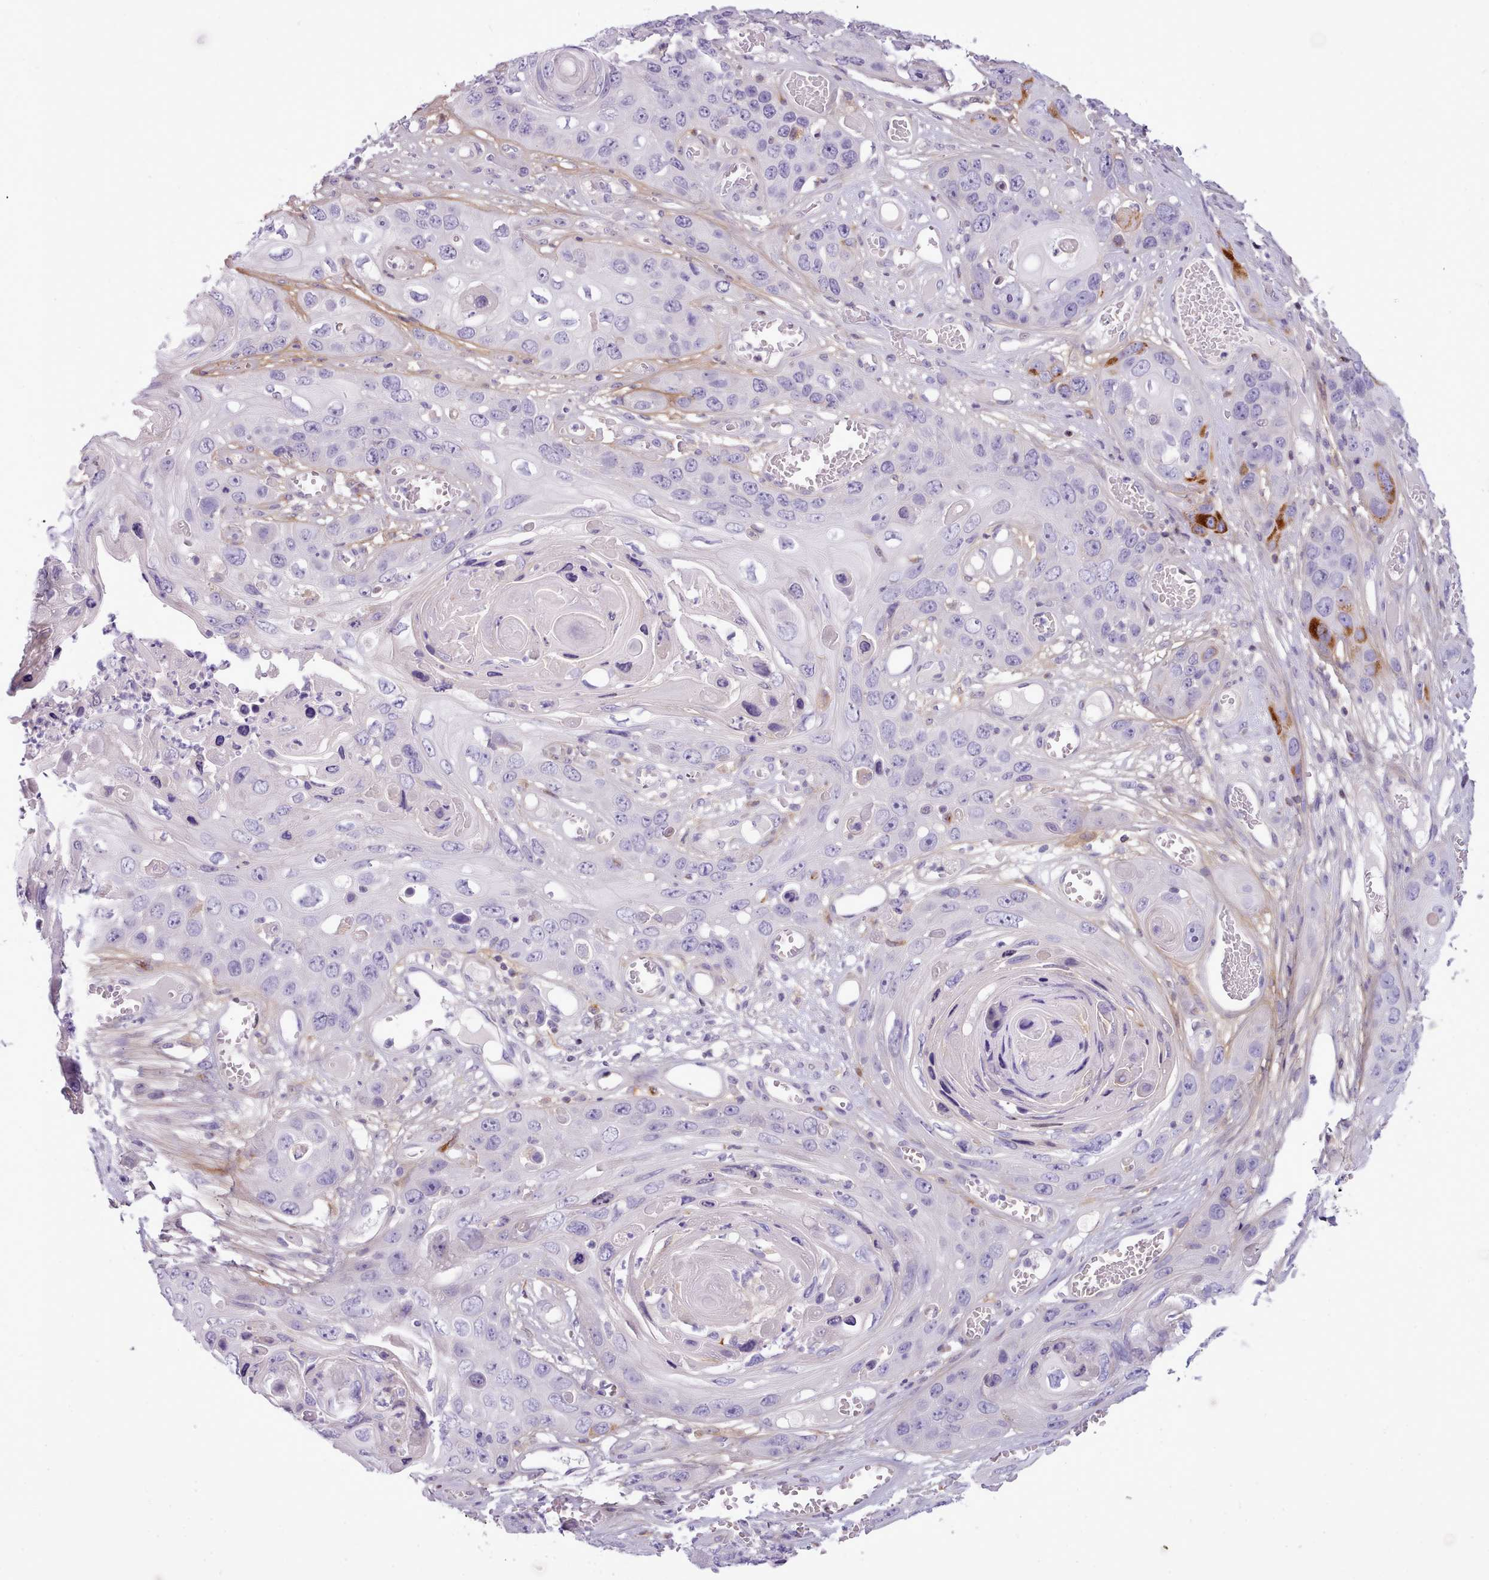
{"staining": {"intensity": "negative", "quantity": "none", "location": "none"}, "tissue": "skin cancer", "cell_type": "Tumor cells", "image_type": "cancer", "snomed": [{"axis": "morphology", "description": "Squamous cell carcinoma, NOS"}, {"axis": "topography", "description": "Skin"}], "caption": "Tumor cells show no significant positivity in skin cancer (squamous cell carcinoma).", "gene": "CYP2A13", "patient": {"sex": "male", "age": 55}}